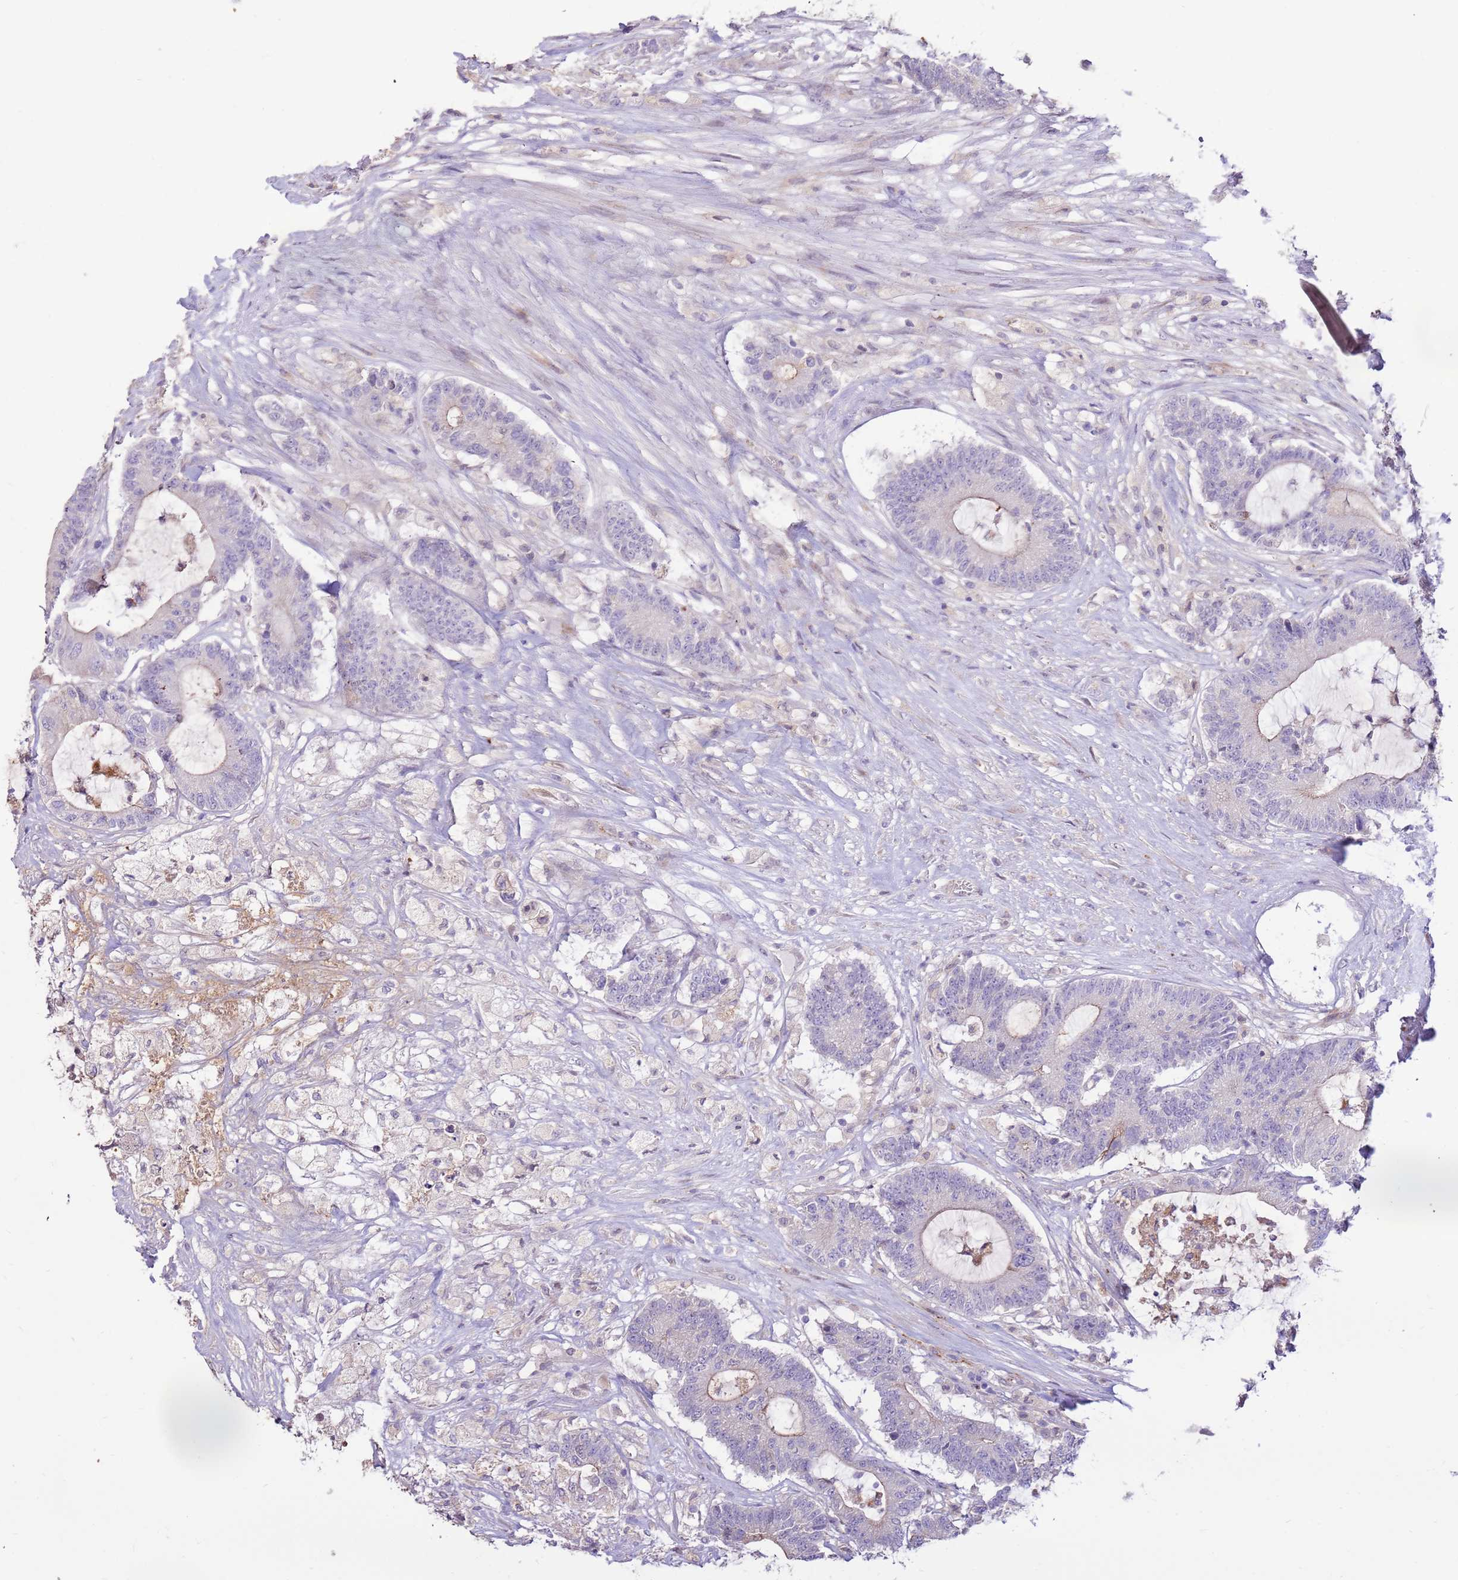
{"staining": {"intensity": "negative", "quantity": "none", "location": "none"}, "tissue": "colorectal cancer", "cell_type": "Tumor cells", "image_type": "cancer", "snomed": [{"axis": "morphology", "description": "Adenocarcinoma, NOS"}, {"axis": "topography", "description": "Colon"}], "caption": "Tumor cells show no significant staining in colorectal cancer.", "gene": "LGI4", "patient": {"sex": "female", "age": 84}}